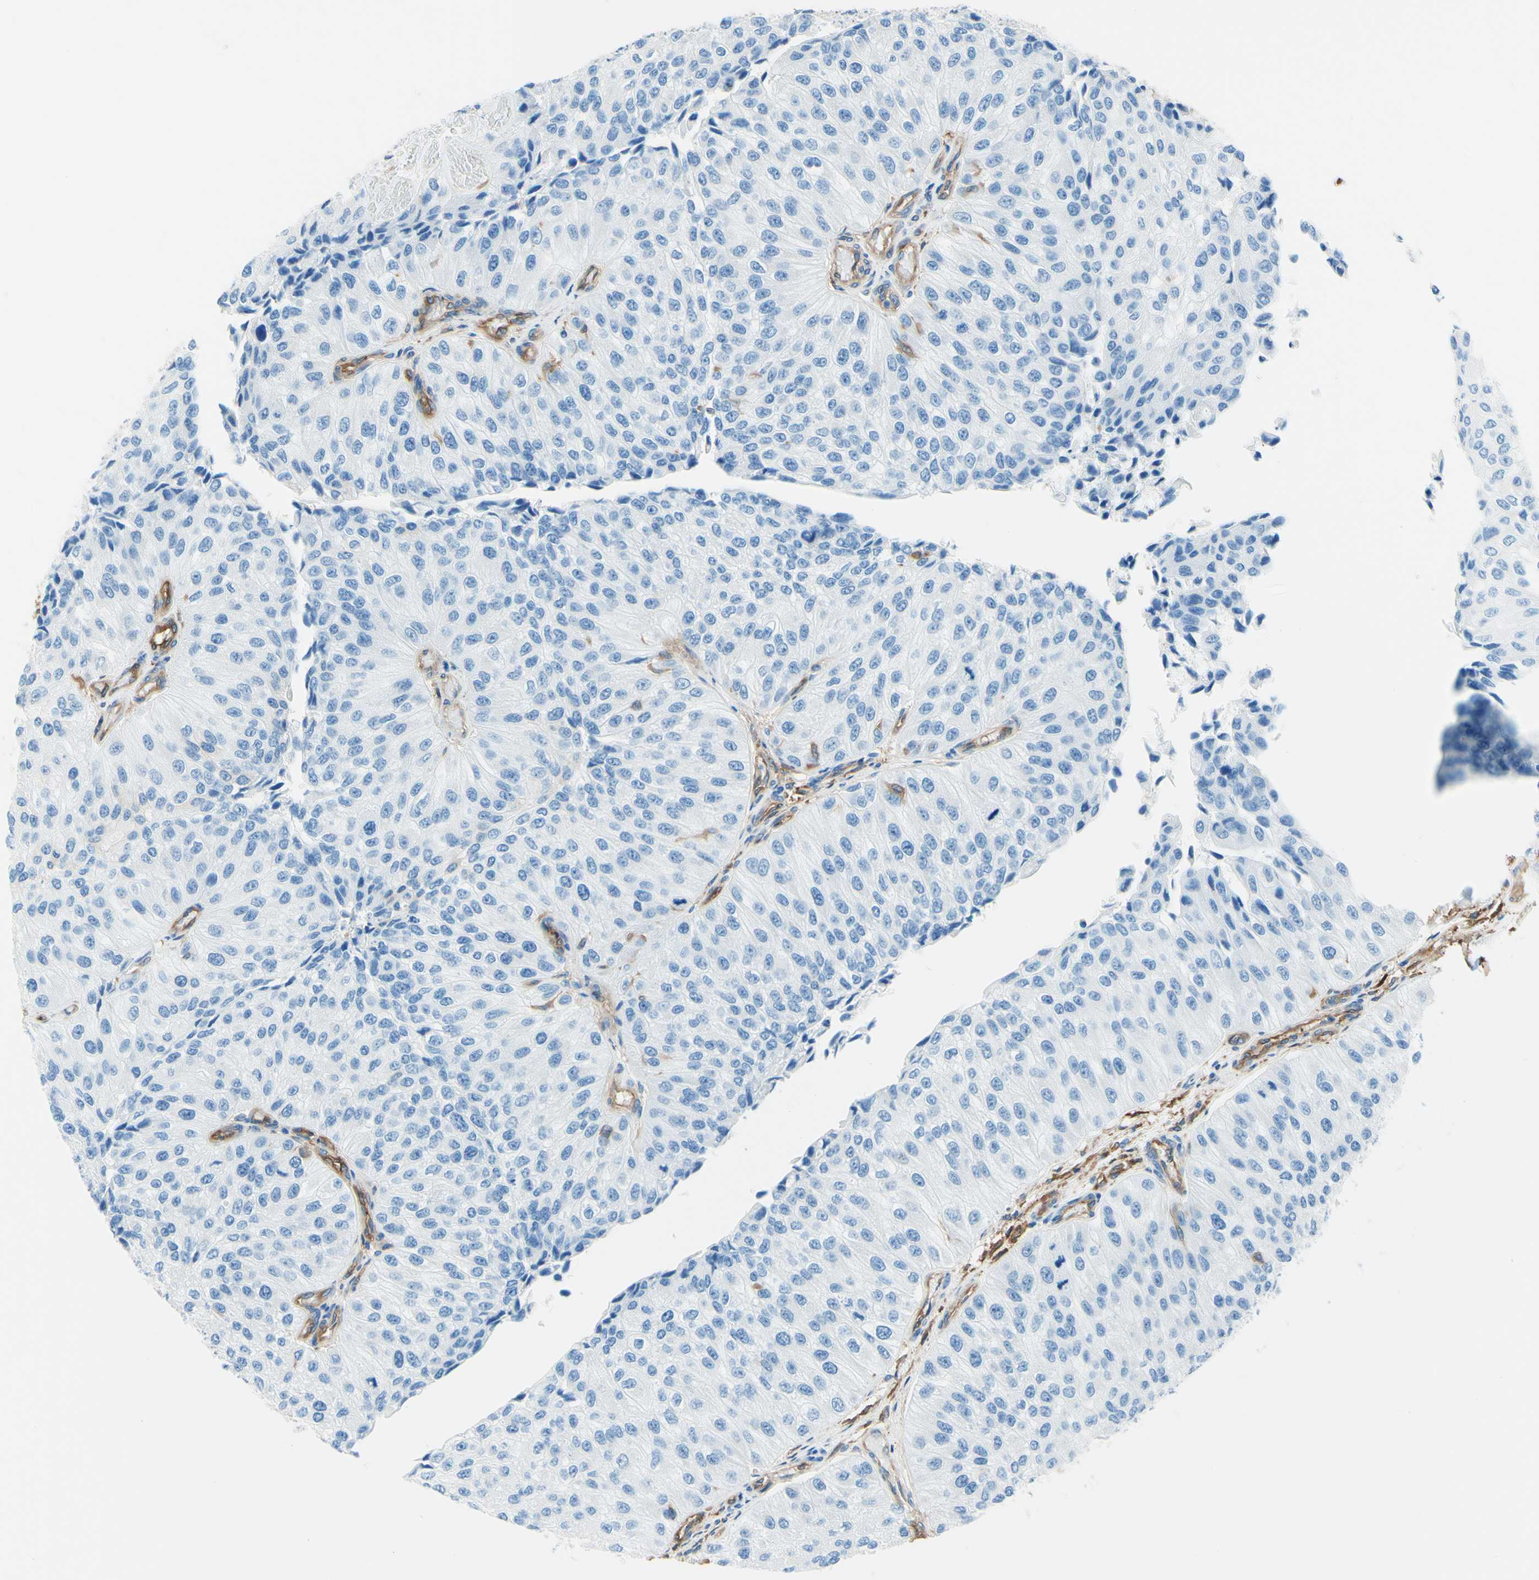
{"staining": {"intensity": "negative", "quantity": "none", "location": "none"}, "tissue": "urothelial cancer", "cell_type": "Tumor cells", "image_type": "cancer", "snomed": [{"axis": "morphology", "description": "Urothelial carcinoma, High grade"}, {"axis": "topography", "description": "Kidney"}, {"axis": "topography", "description": "Urinary bladder"}], "caption": "Tumor cells are negative for protein expression in human urothelial carcinoma (high-grade).", "gene": "DPYSL3", "patient": {"sex": "male", "age": 77}}